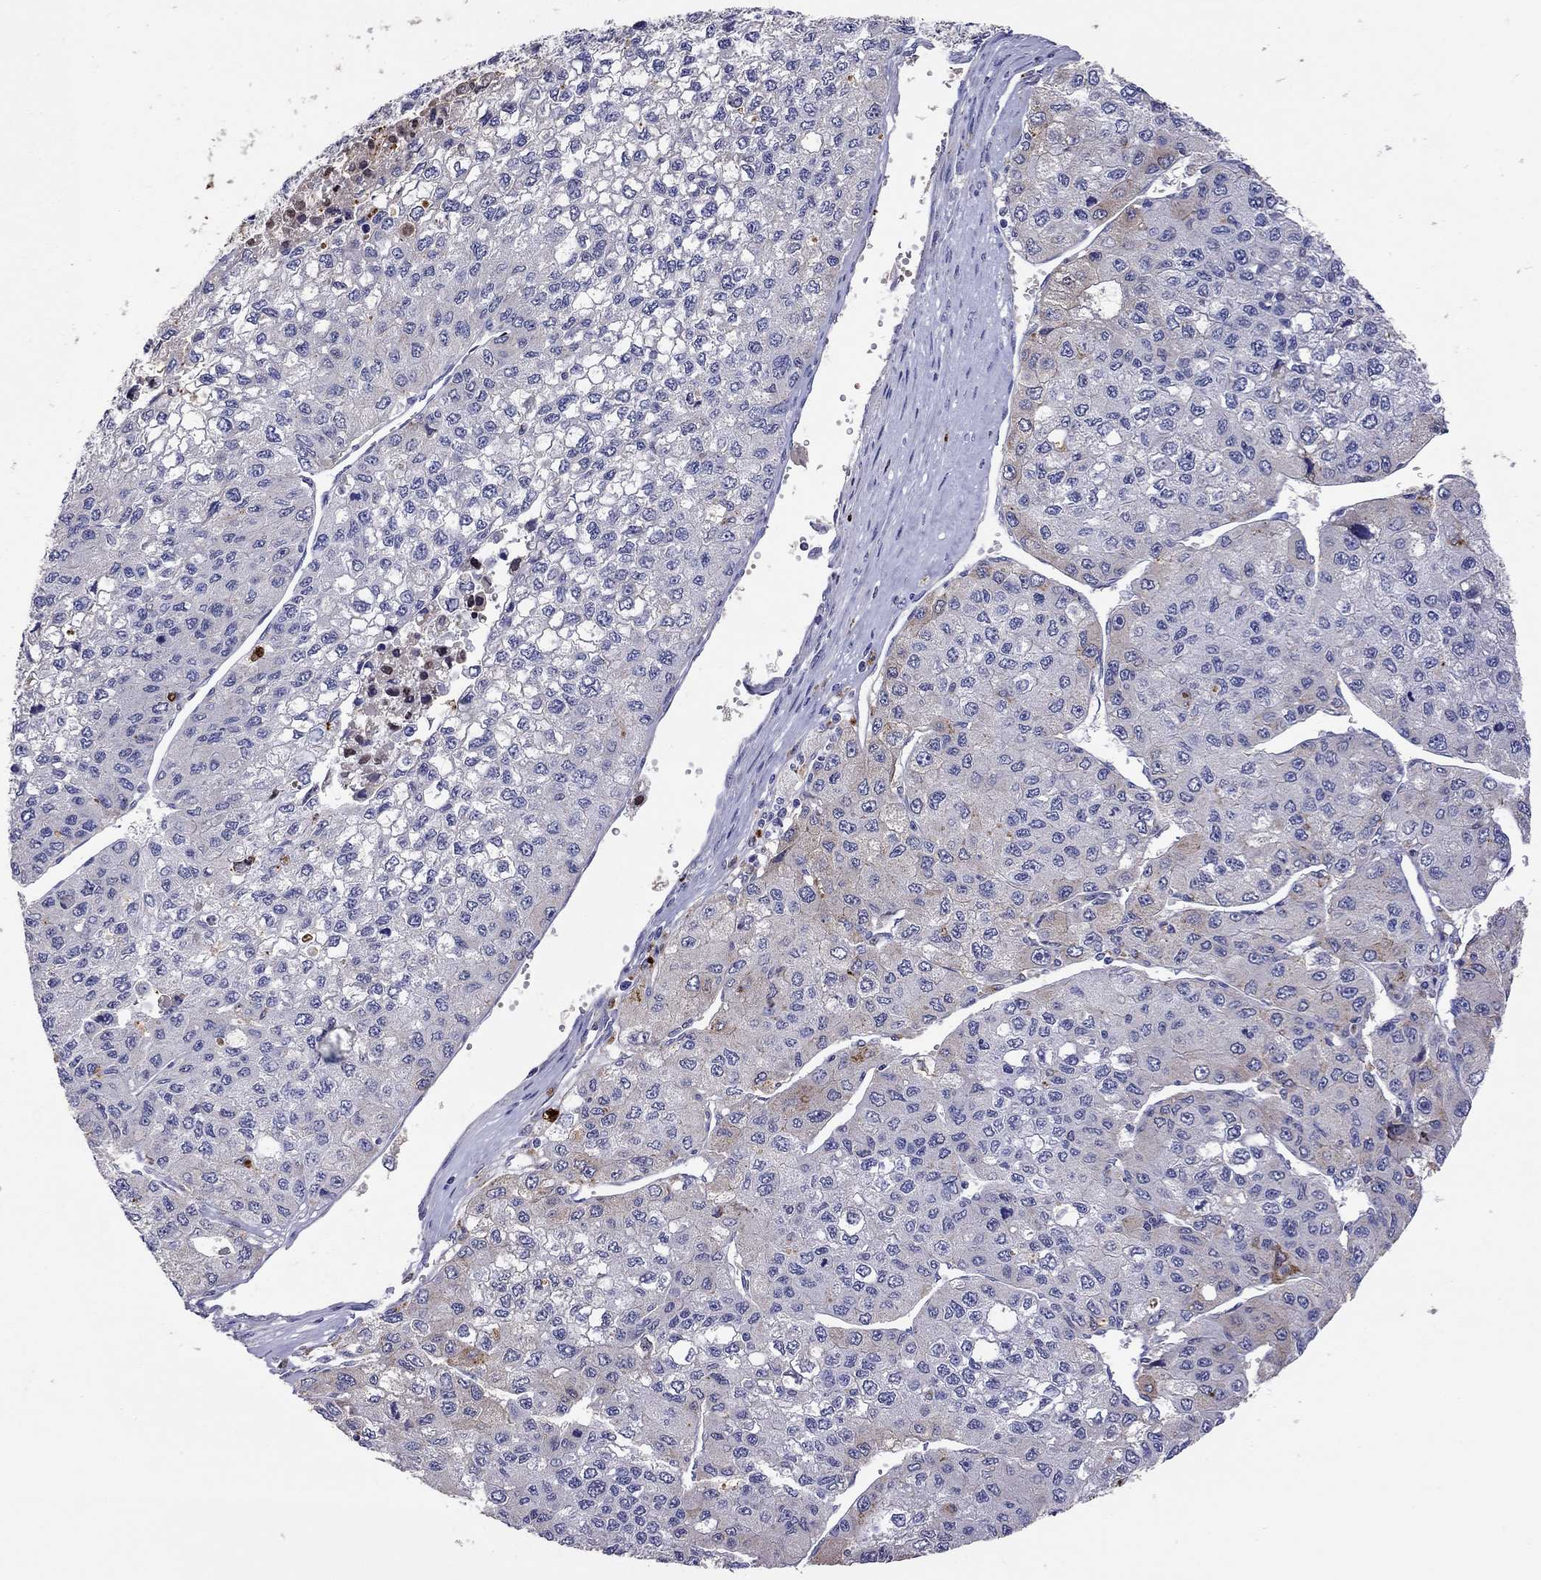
{"staining": {"intensity": "negative", "quantity": "none", "location": "none"}, "tissue": "liver cancer", "cell_type": "Tumor cells", "image_type": "cancer", "snomed": [{"axis": "morphology", "description": "Carcinoma, Hepatocellular, NOS"}, {"axis": "topography", "description": "Liver"}], "caption": "Immunohistochemical staining of liver cancer demonstrates no significant positivity in tumor cells.", "gene": "SERPINA3", "patient": {"sex": "female", "age": 66}}